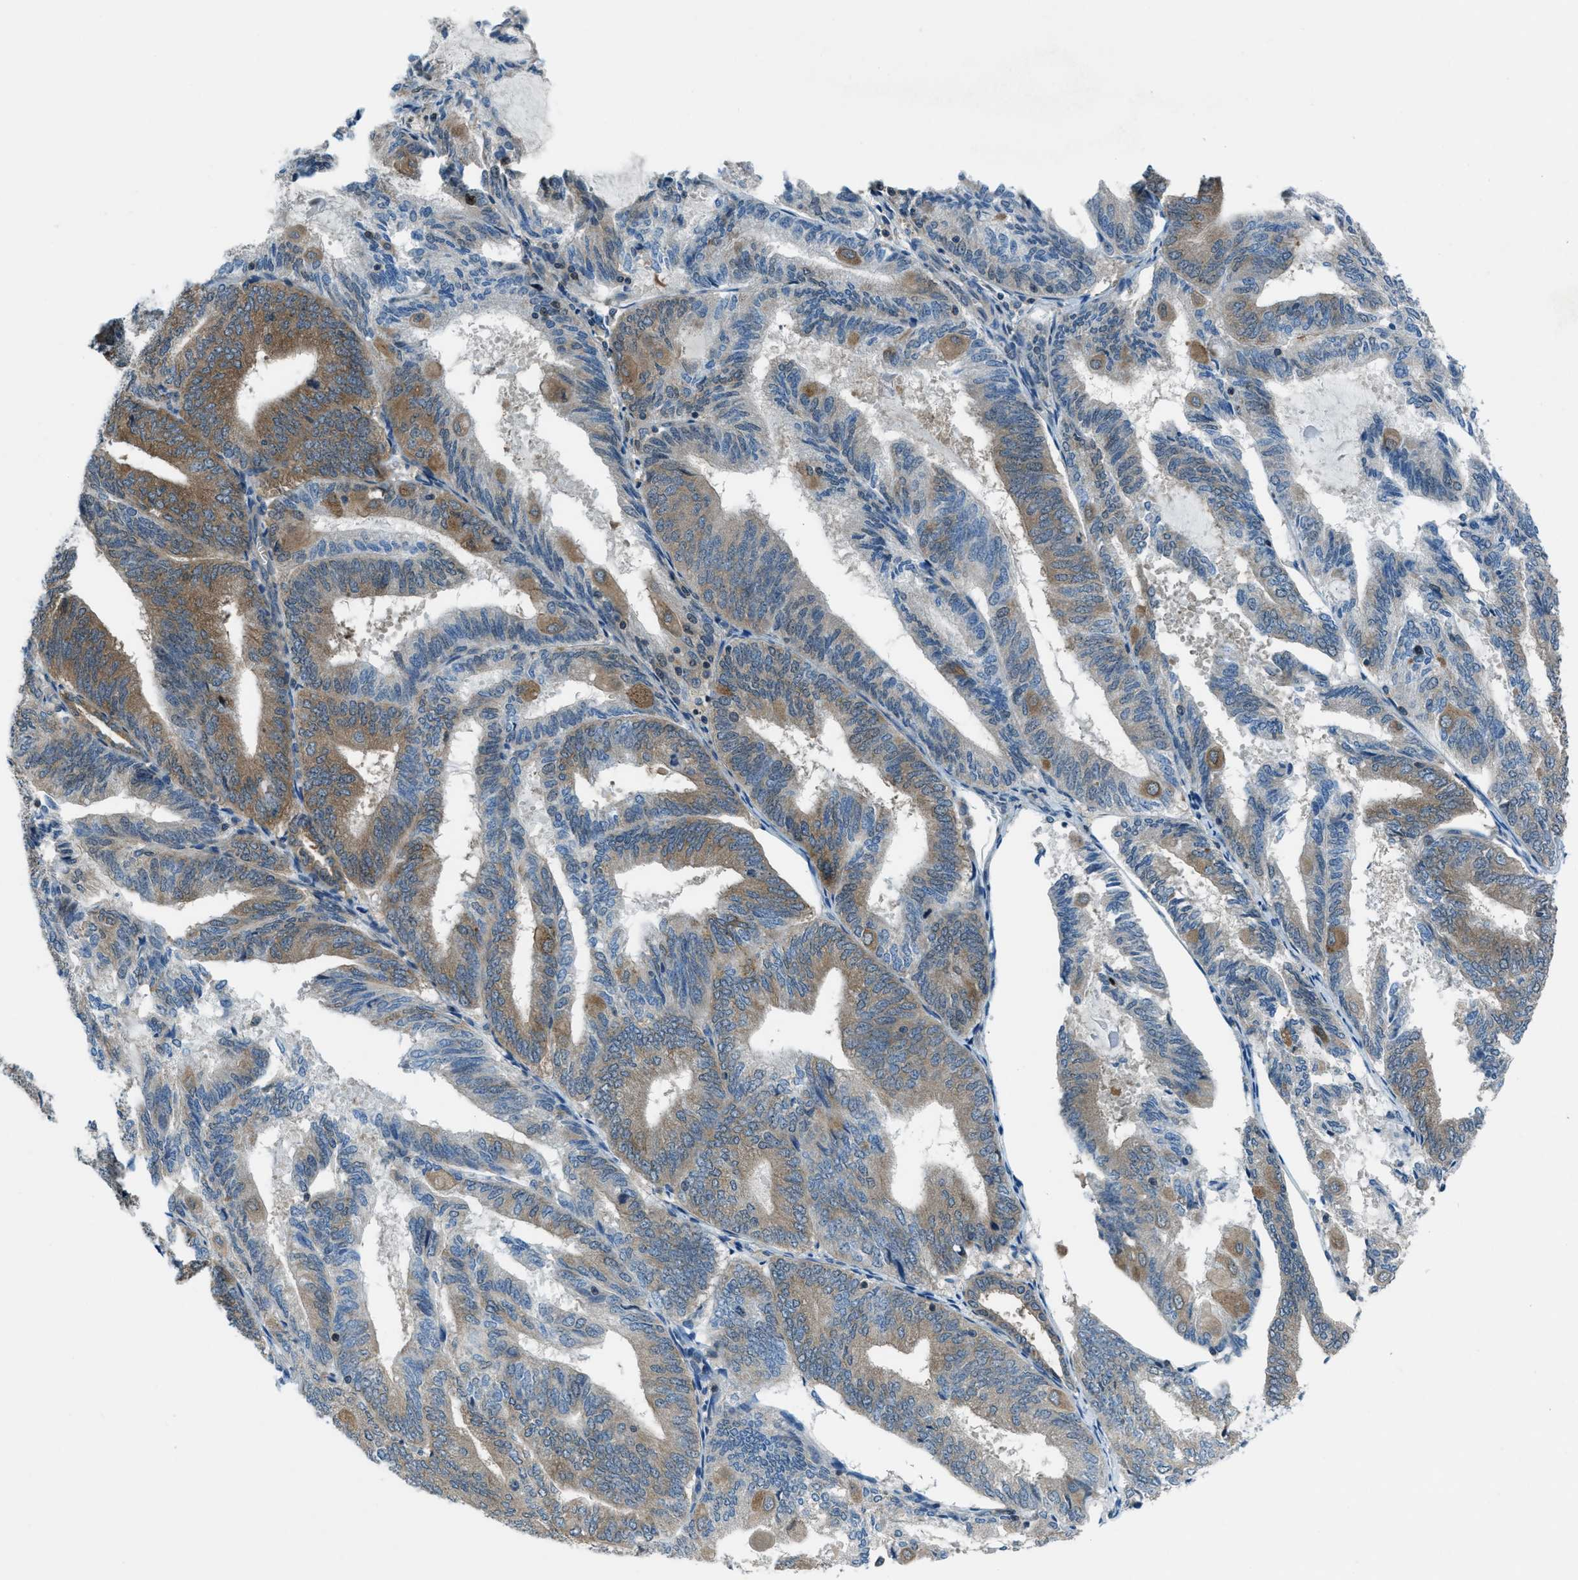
{"staining": {"intensity": "moderate", "quantity": ">75%", "location": "cytoplasmic/membranous"}, "tissue": "endometrial cancer", "cell_type": "Tumor cells", "image_type": "cancer", "snomed": [{"axis": "morphology", "description": "Adenocarcinoma, NOS"}, {"axis": "topography", "description": "Endometrium"}], "caption": "Human endometrial cancer stained with a protein marker shows moderate staining in tumor cells.", "gene": "ARFGAP2", "patient": {"sex": "female", "age": 81}}